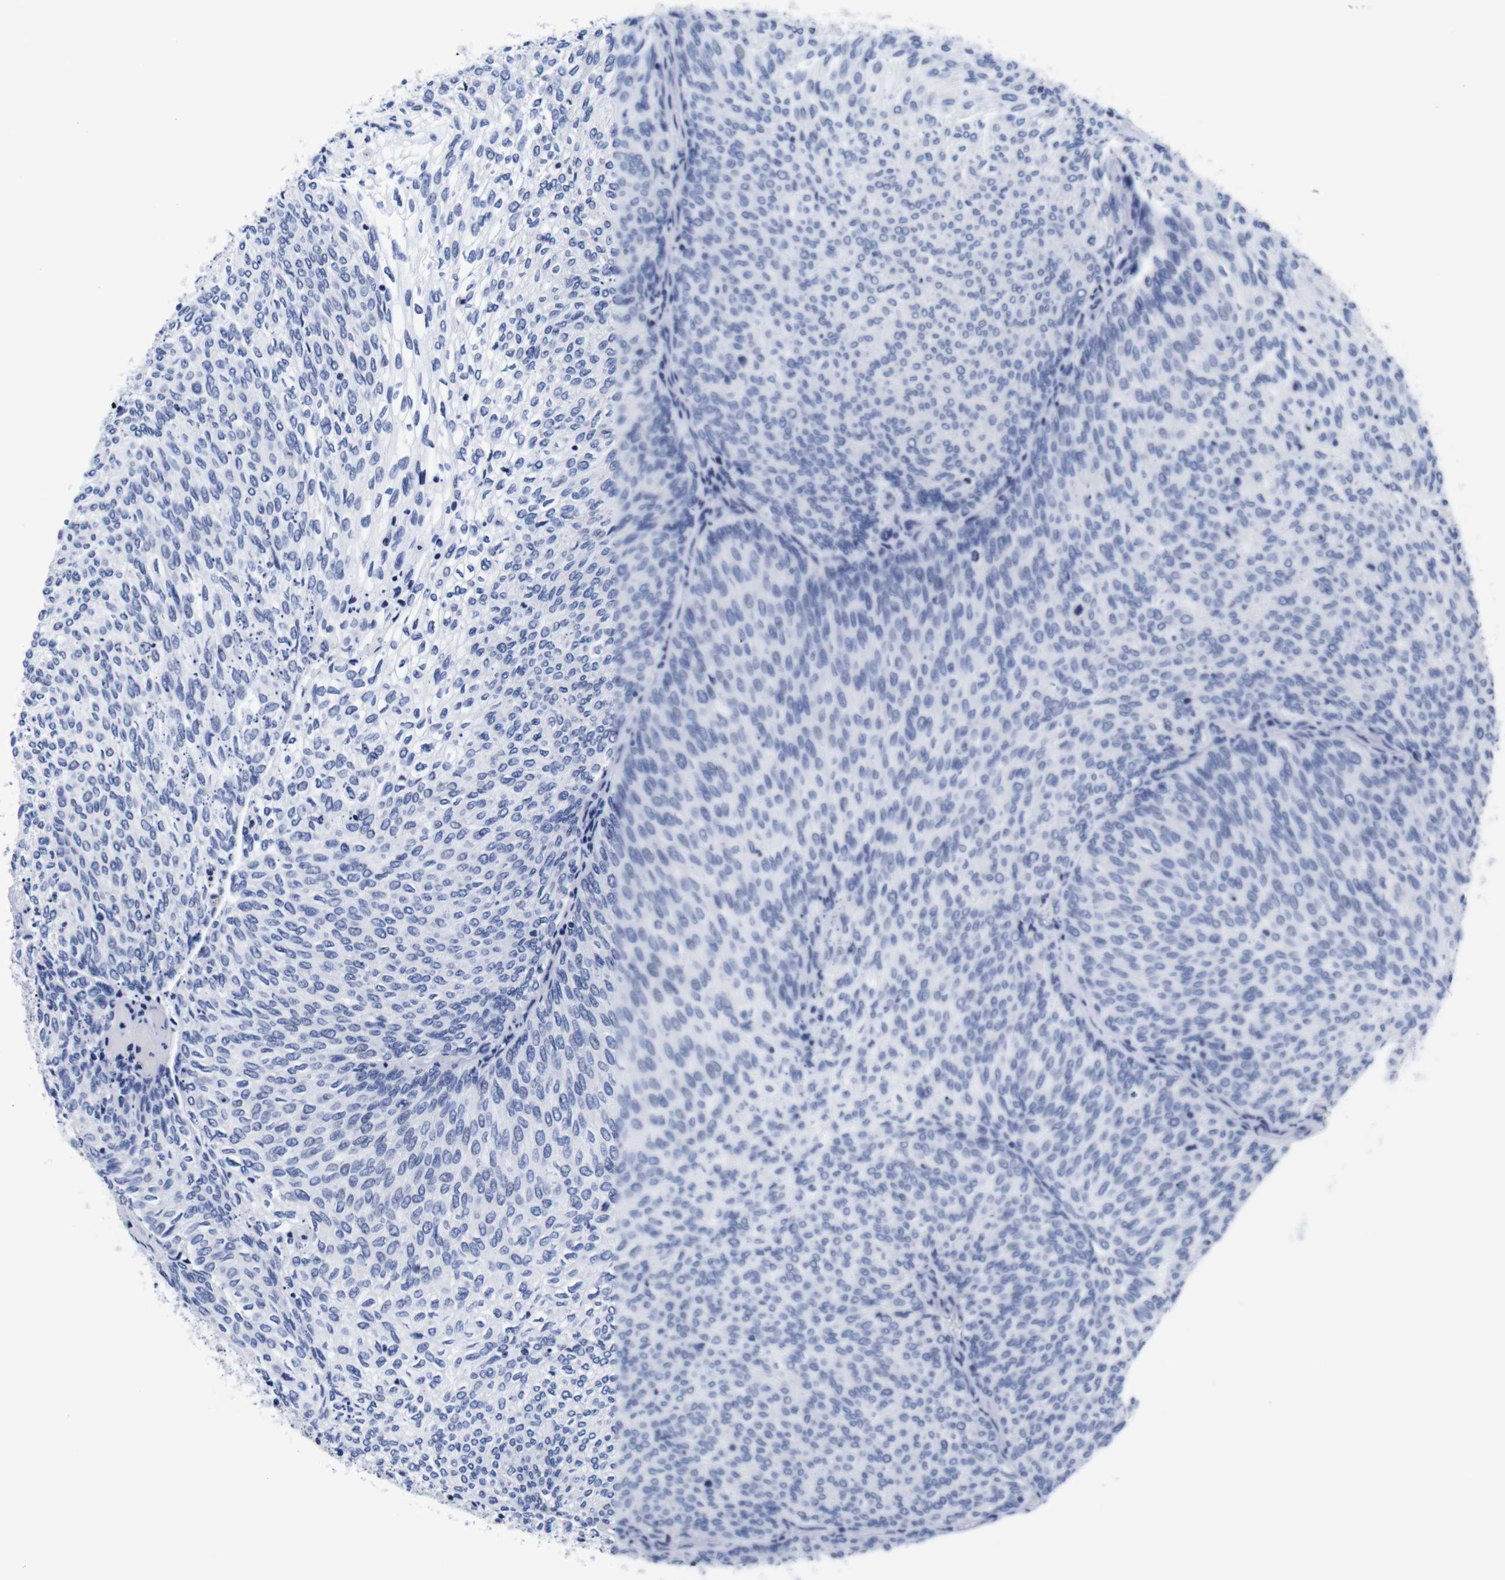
{"staining": {"intensity": "negative", "quantity": "none", "location": "none"}, "tissue": "urothelial cancer", "cell_type": "Tumor cells", "image_type": "cancer", "snomed": [{"axis": "morphology", "description": "Urothelial carcinoma, Low grade"}, {"axis": "topography", "description": "Urinary bladder"}], "caption": "Low-grade urothelial carcinoma was stained to show a protein in brown. There is no significant expression in tumor cells.", "gene": "CLEC4G", "patient": {"sex": "female", "age": 79}}